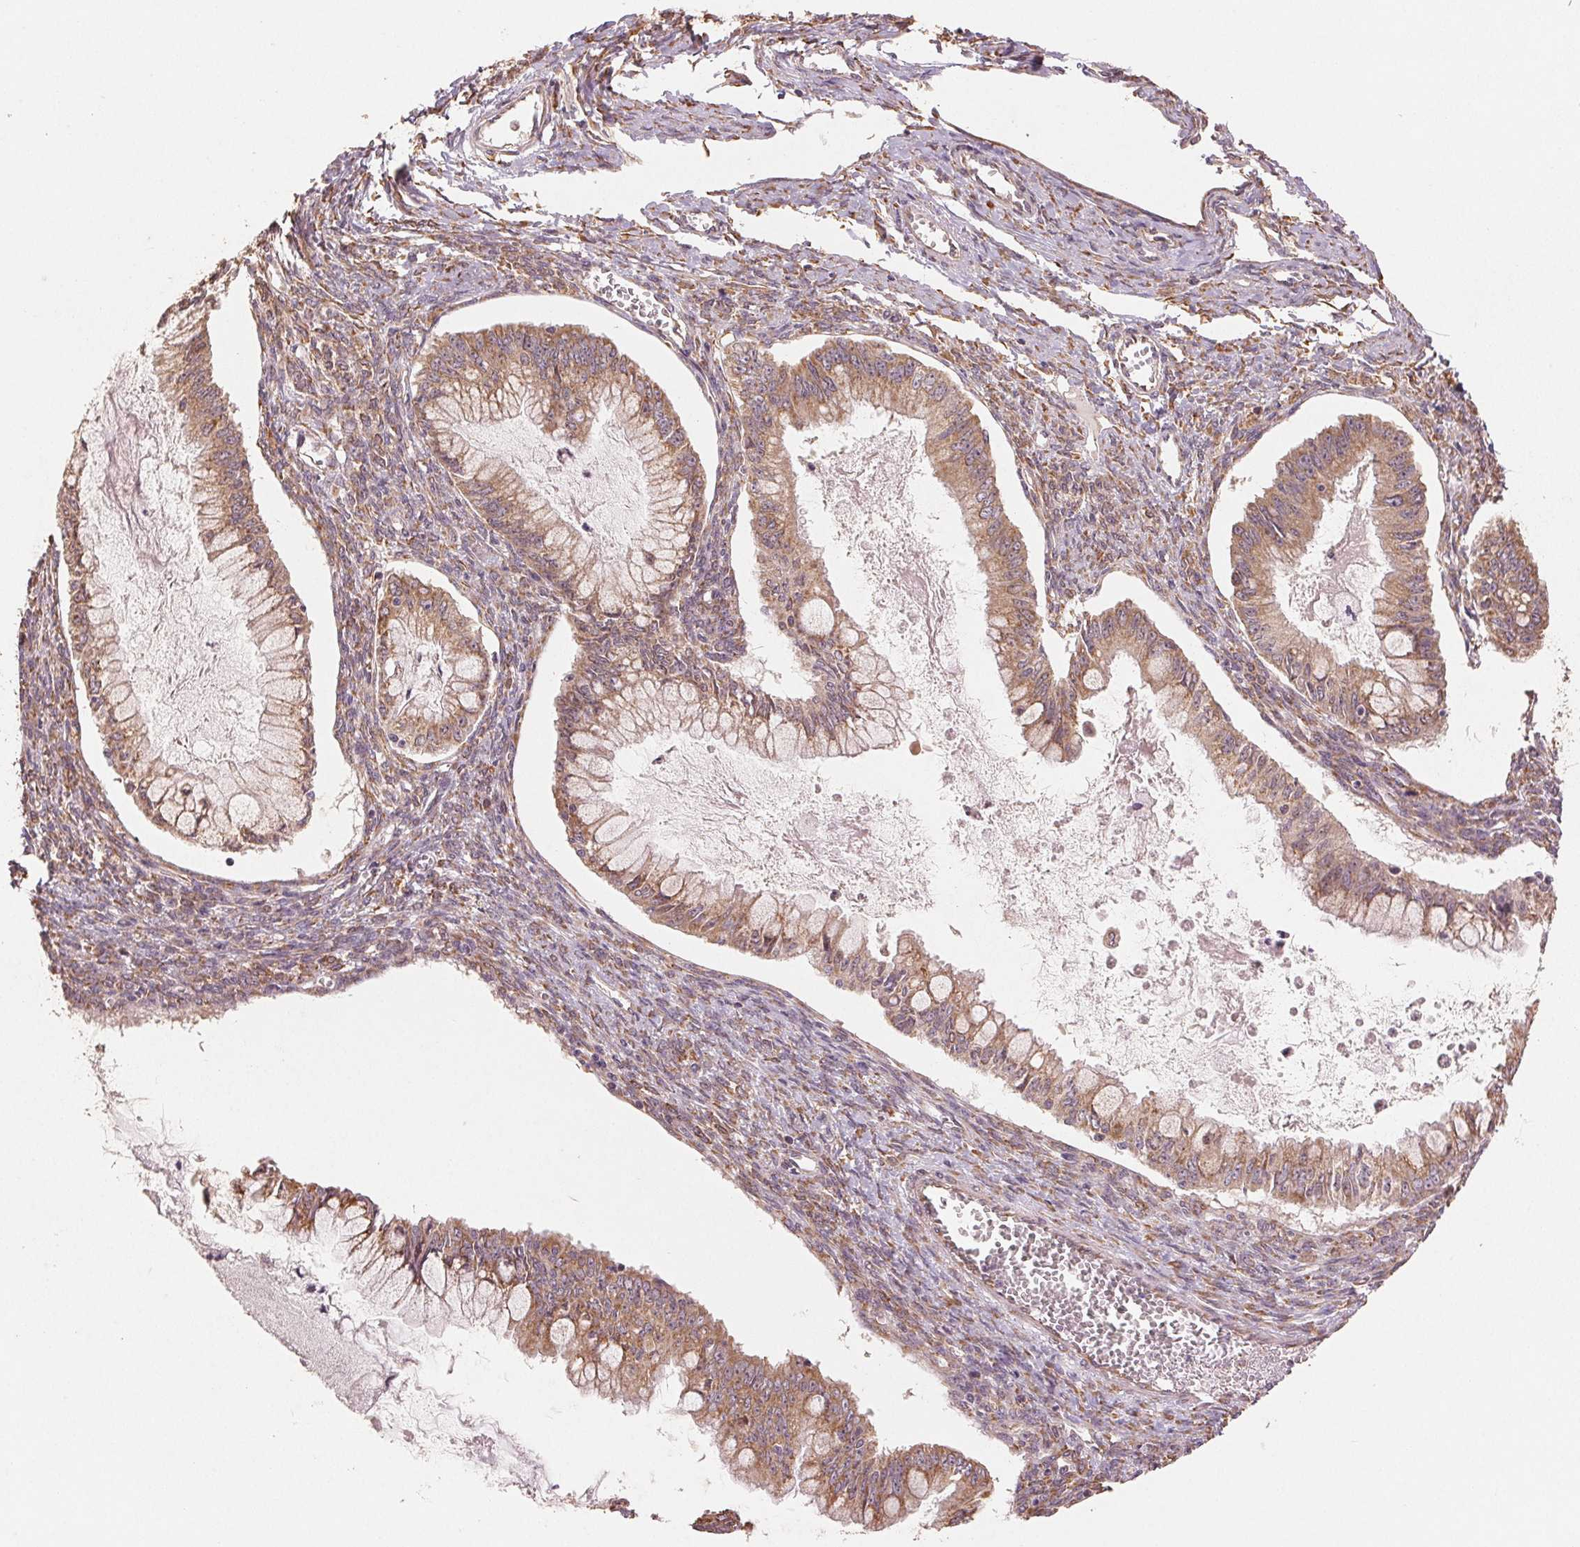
{"staining": {"intensity": "moderate", "quantity": ">75%", "location": "cytoplasmic/membranous"}, "tissue": "ovarian cancer", "cell_type": "Tumor cells", "image_type": "cancer", "snomed": [{"axis": "morphology", "description": "Cystadenocarcinoma, mucinous, NOS"}, {"axis": "topography", "description": "Ovary"}], "caption": "Immunohistochemical staining of ovarian cancer (mucinous cystadenocarcinoma) exhibits medium levels of moderate cytoplasmic/membranous positivity in approximately >75% of tumor cells.", "gene": "SLC20A1", "patient": {"sex": "female", "age": 34}}